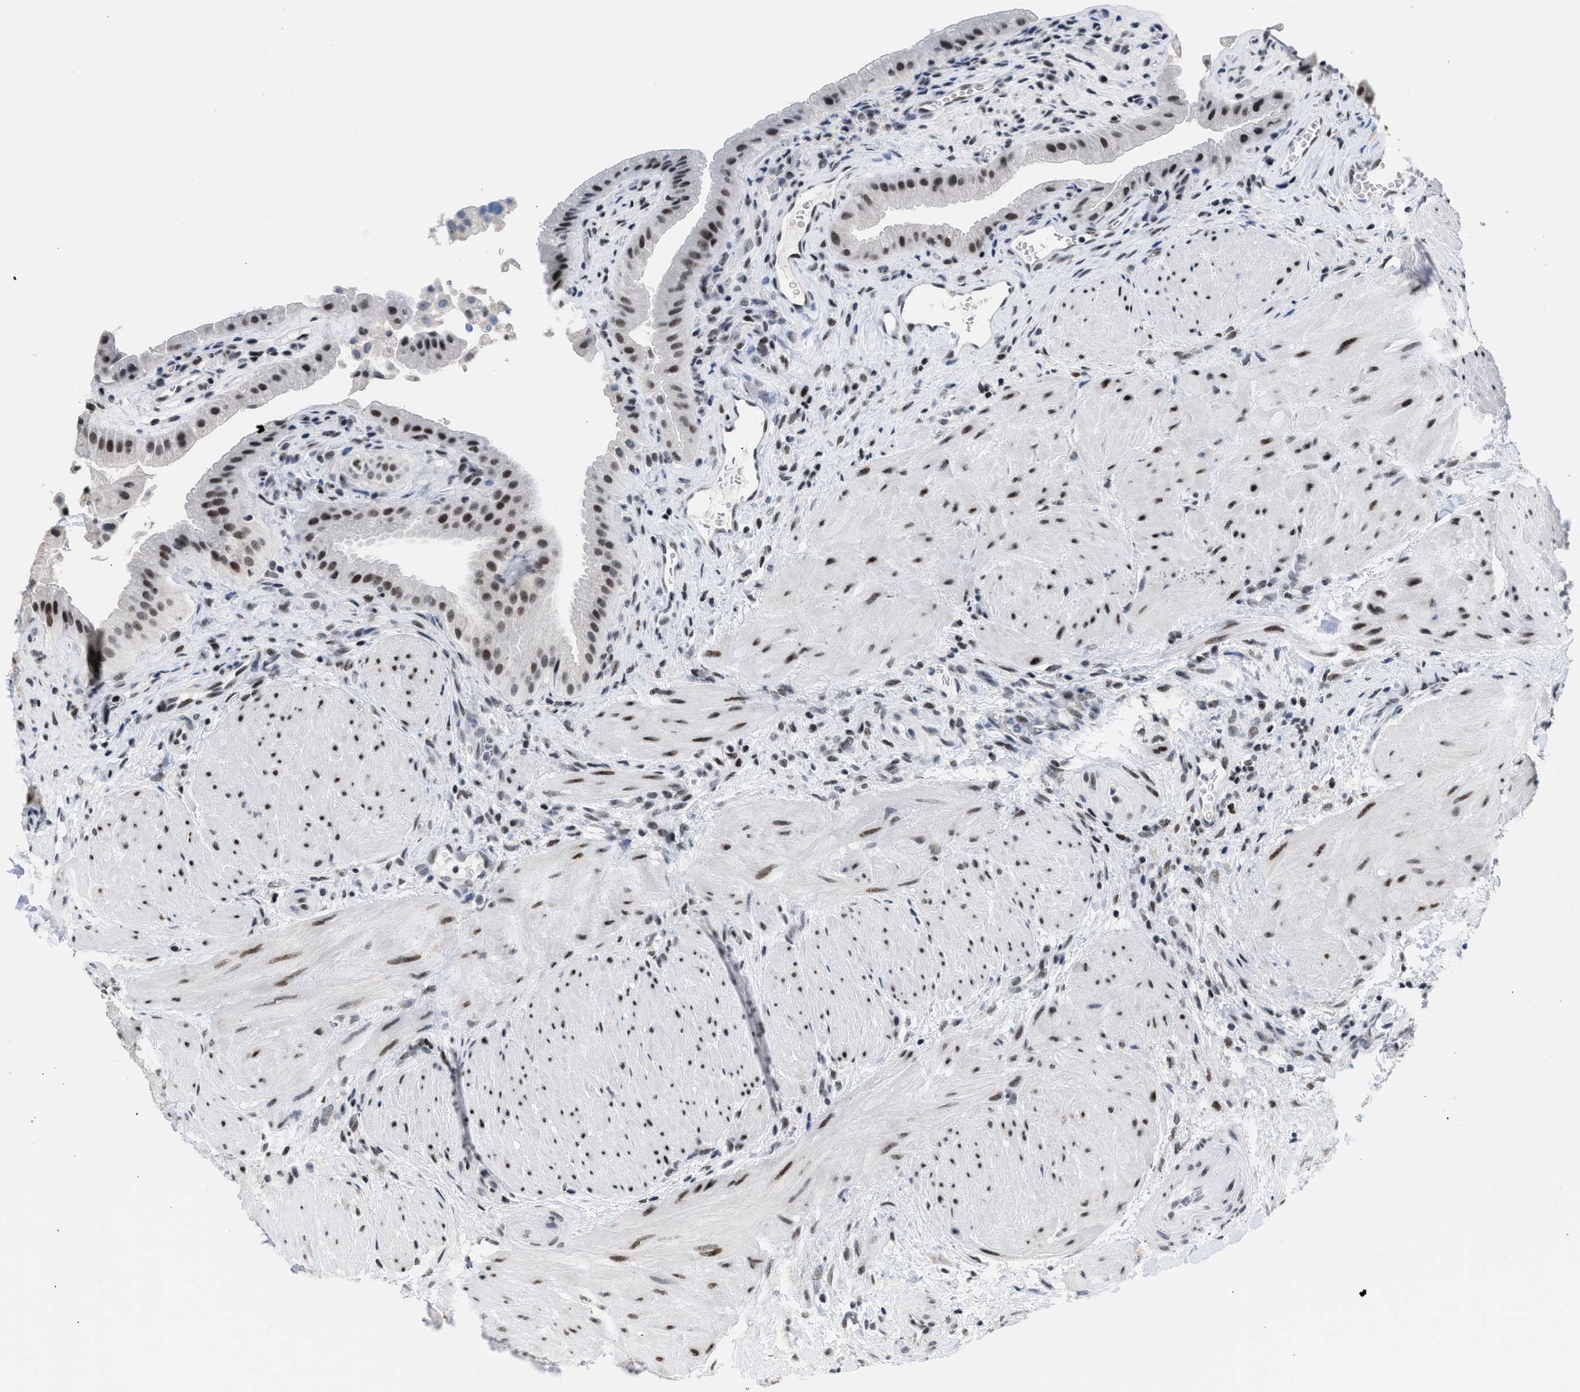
{"staining": {"intensity": "moderate", "quantity": ">75%", "location": "nuclear"}, "tissue": "gallbladder", "cell_type": "Glandular cells", "image_type": "normal", "snomed": [{"axis": "morphology", "description": "Normal tissue, NOS"}, {"axis": "topography", "description": "Gallbladder"}], "caption": "Gallbladder stained with a brown dye exhibits moderate nuclear positive expression in about >75% of glandular cells.", "gene": "TERF2IP", "patient": {"sex": "male", "age": 49}}